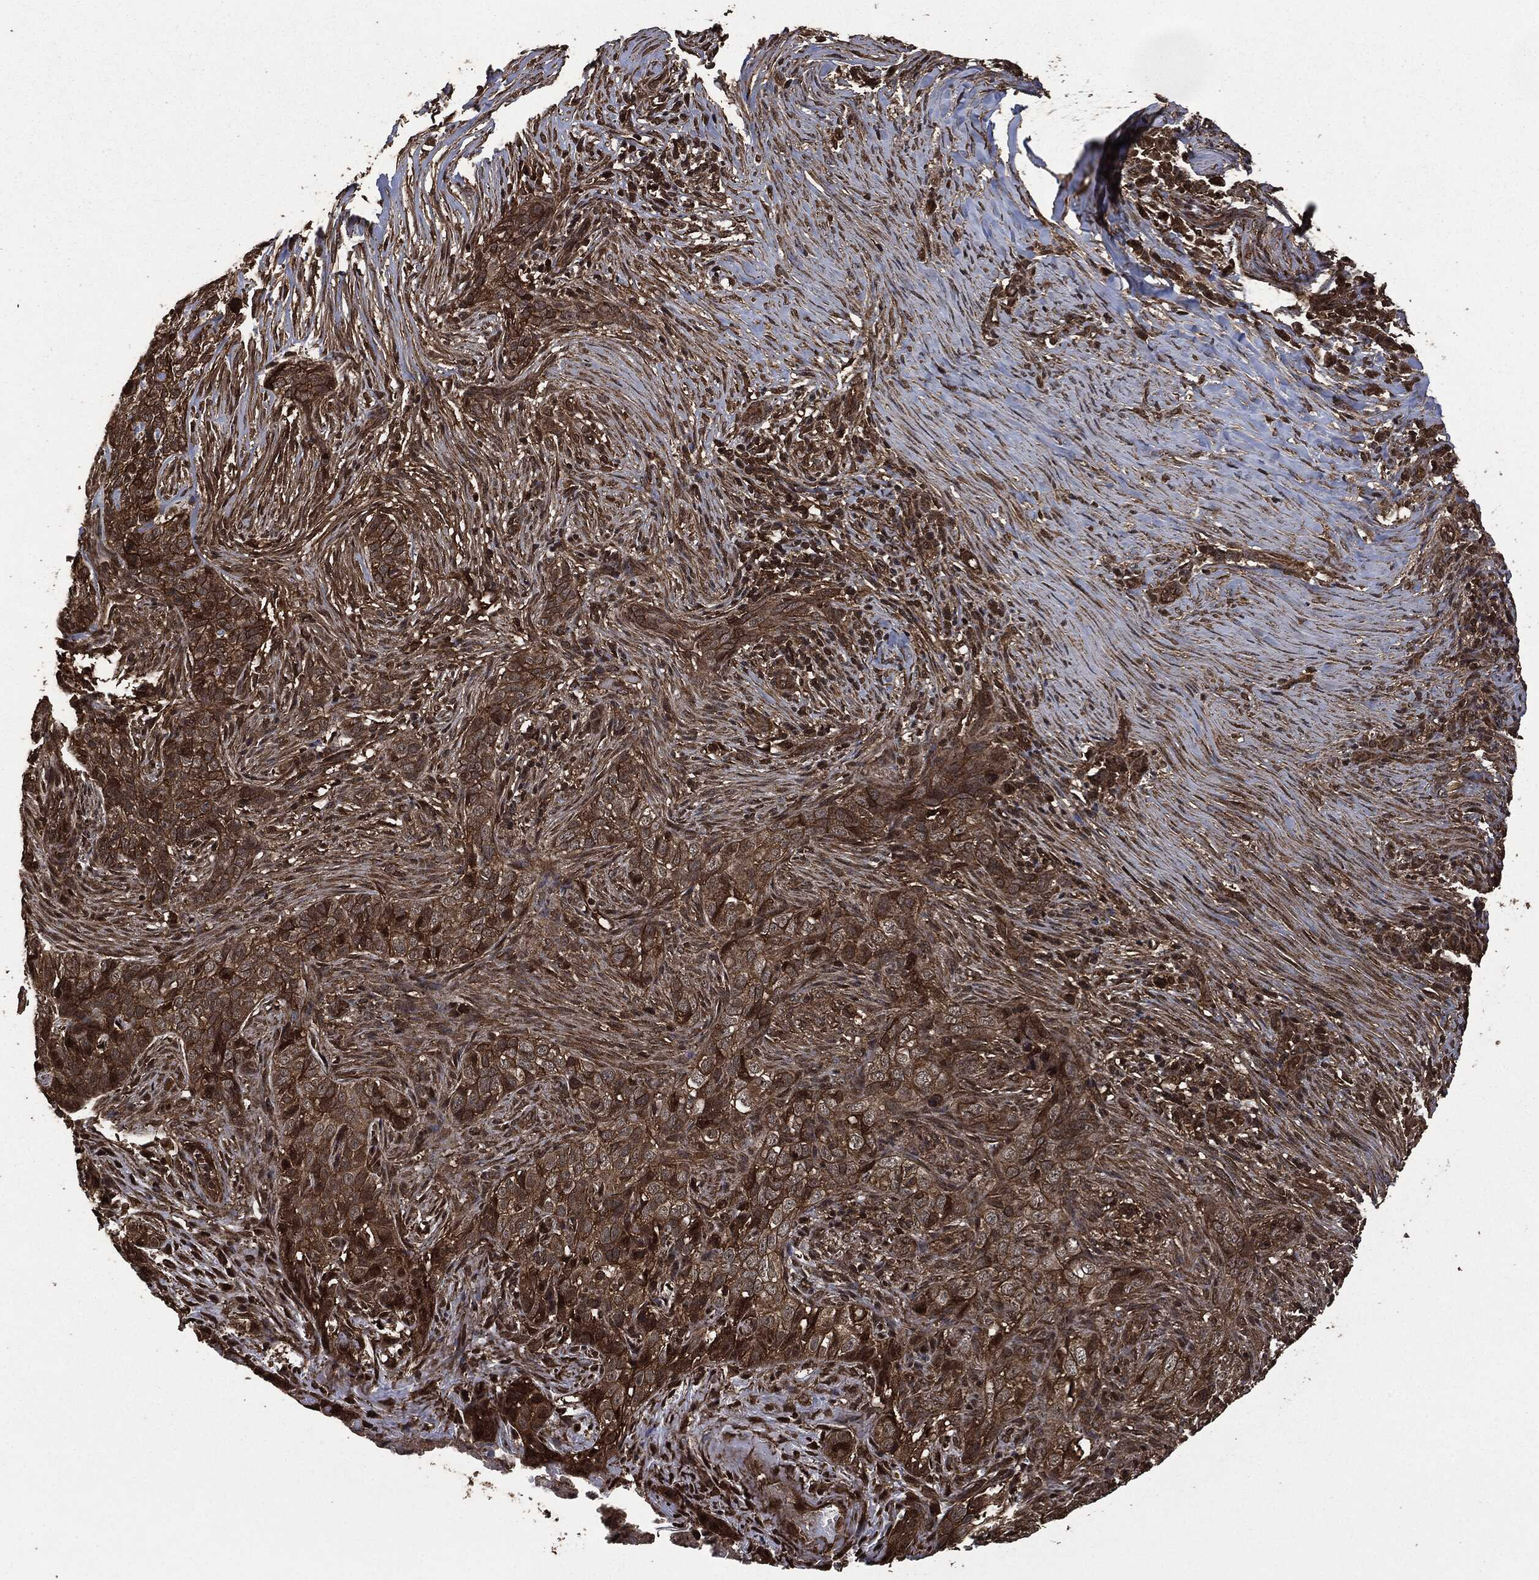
{"staining": {"intensity": "moderate", "quantity": ">75%", "location": "cytoplasmic/membranous"}, "tissue": "skin cancer", "cell_type": "Tumor cells", "image_type": "cancer", "snomed": [{"axis": "morphology", "description": "Squamous cell carcinoma, NOS"}, {"axis": "topography", "description": "Skin"}], "caption": "Immunohistochemistry histopathology image of neoplastic tissue: skin squamous cell carcinoma stained using IHC demonstrates medium levels of moderate protein expression localized specifically in the cytoplasmic/membranous of tumor cells, appearing as a cytoplasmic/membranous brown color.", "gene": "HRAS", "patient": {"sex": "male", "age": 88}}